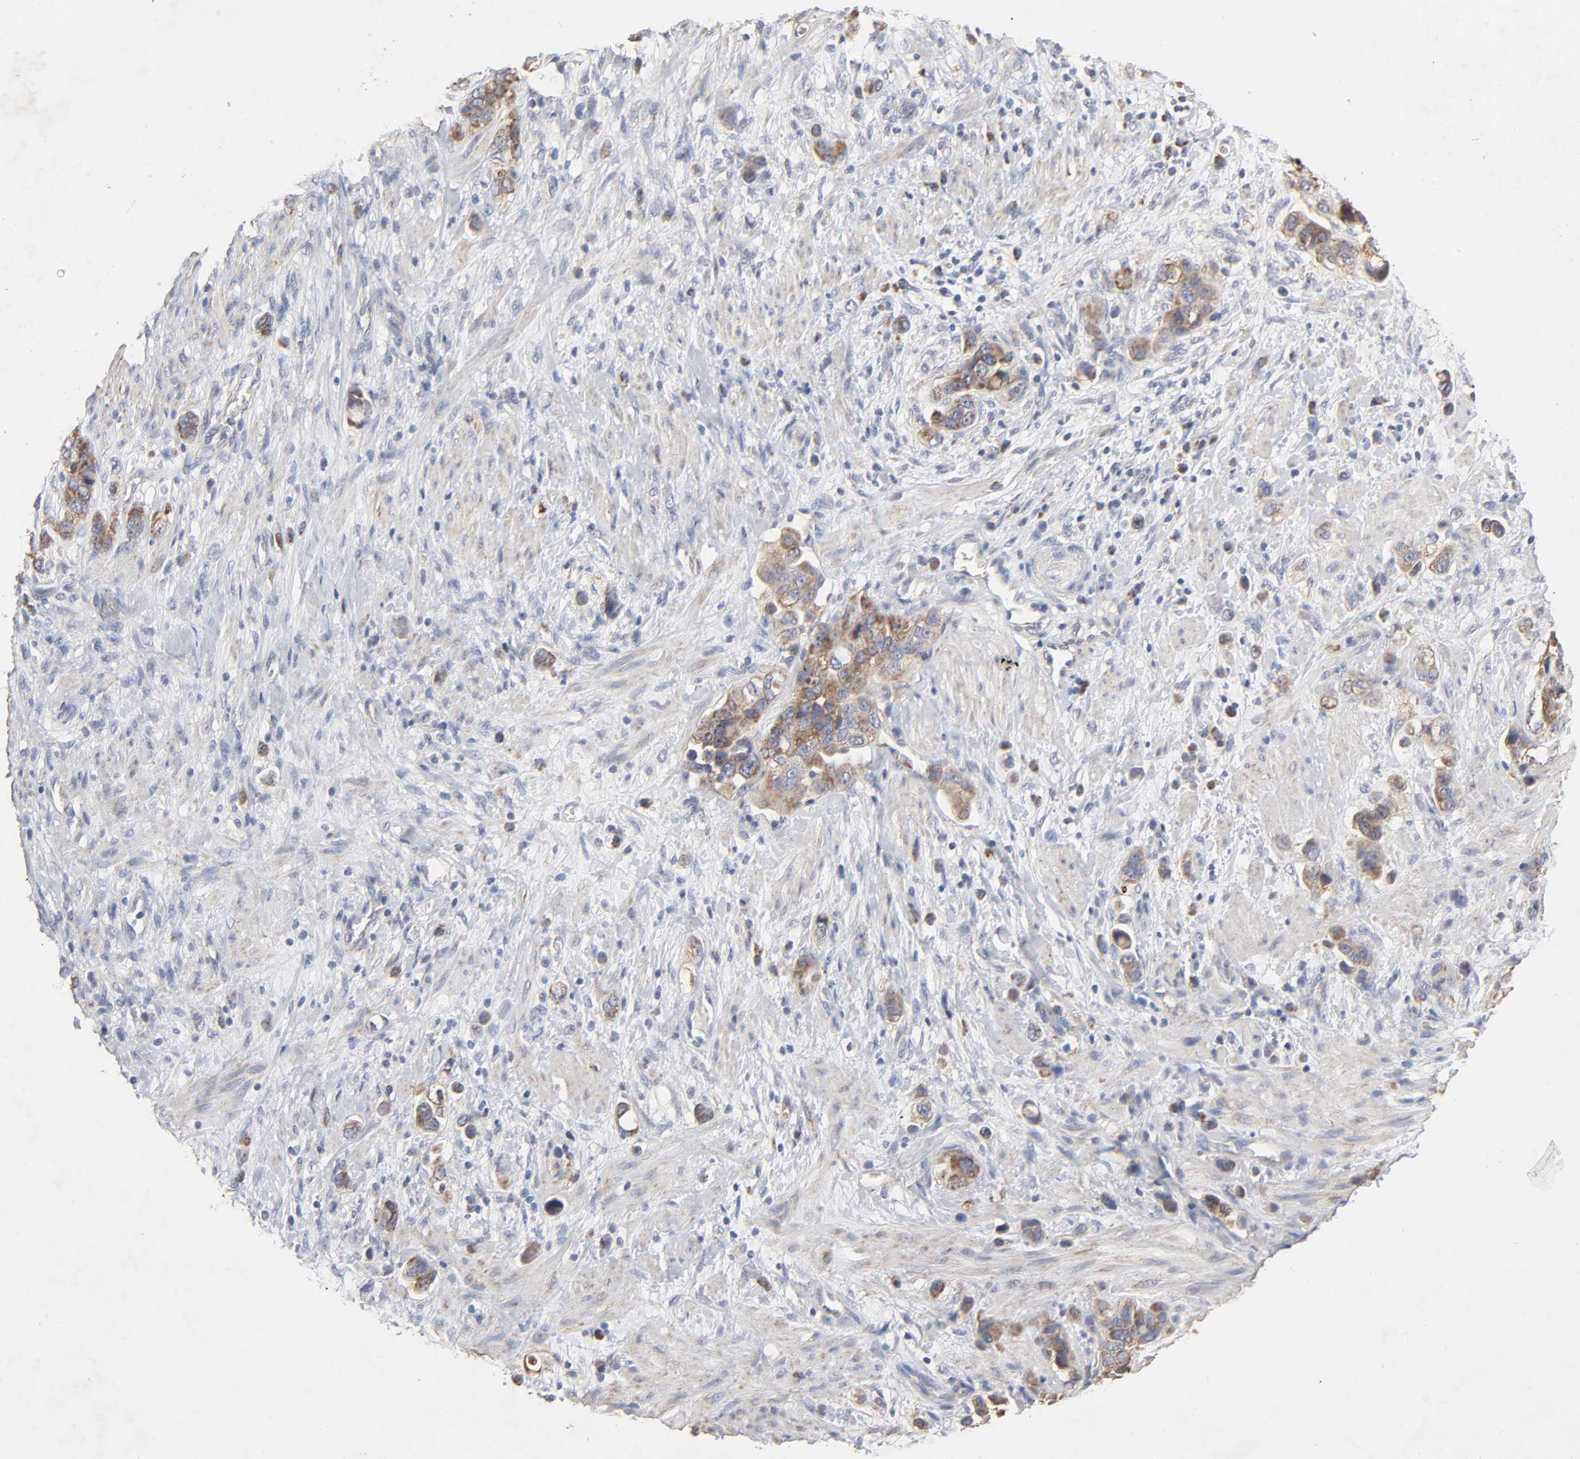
{"staining": {"intensity": "moderate", "quantity": ">75%", "location": "cytoplasmic/membranous"}, "tissue": "stomach cancer", "cell_type": "Tumor cells", "image_type": "cancer", "snomed": [{"axis": "morphology", "description": "Adenocarcinoma, NOS"}, {"axis": "topography", "description": "Stomach, lower"}], "caption": "A high-resolution histopathology image shows immunohistochemistry staining of adenocarcinoma (stomach), which shows moderate cytoplasmic/membranous staining in about >75% of tumor cells.", "gene": "CYCS", "patient": {"sex": "female", "age": 93}}